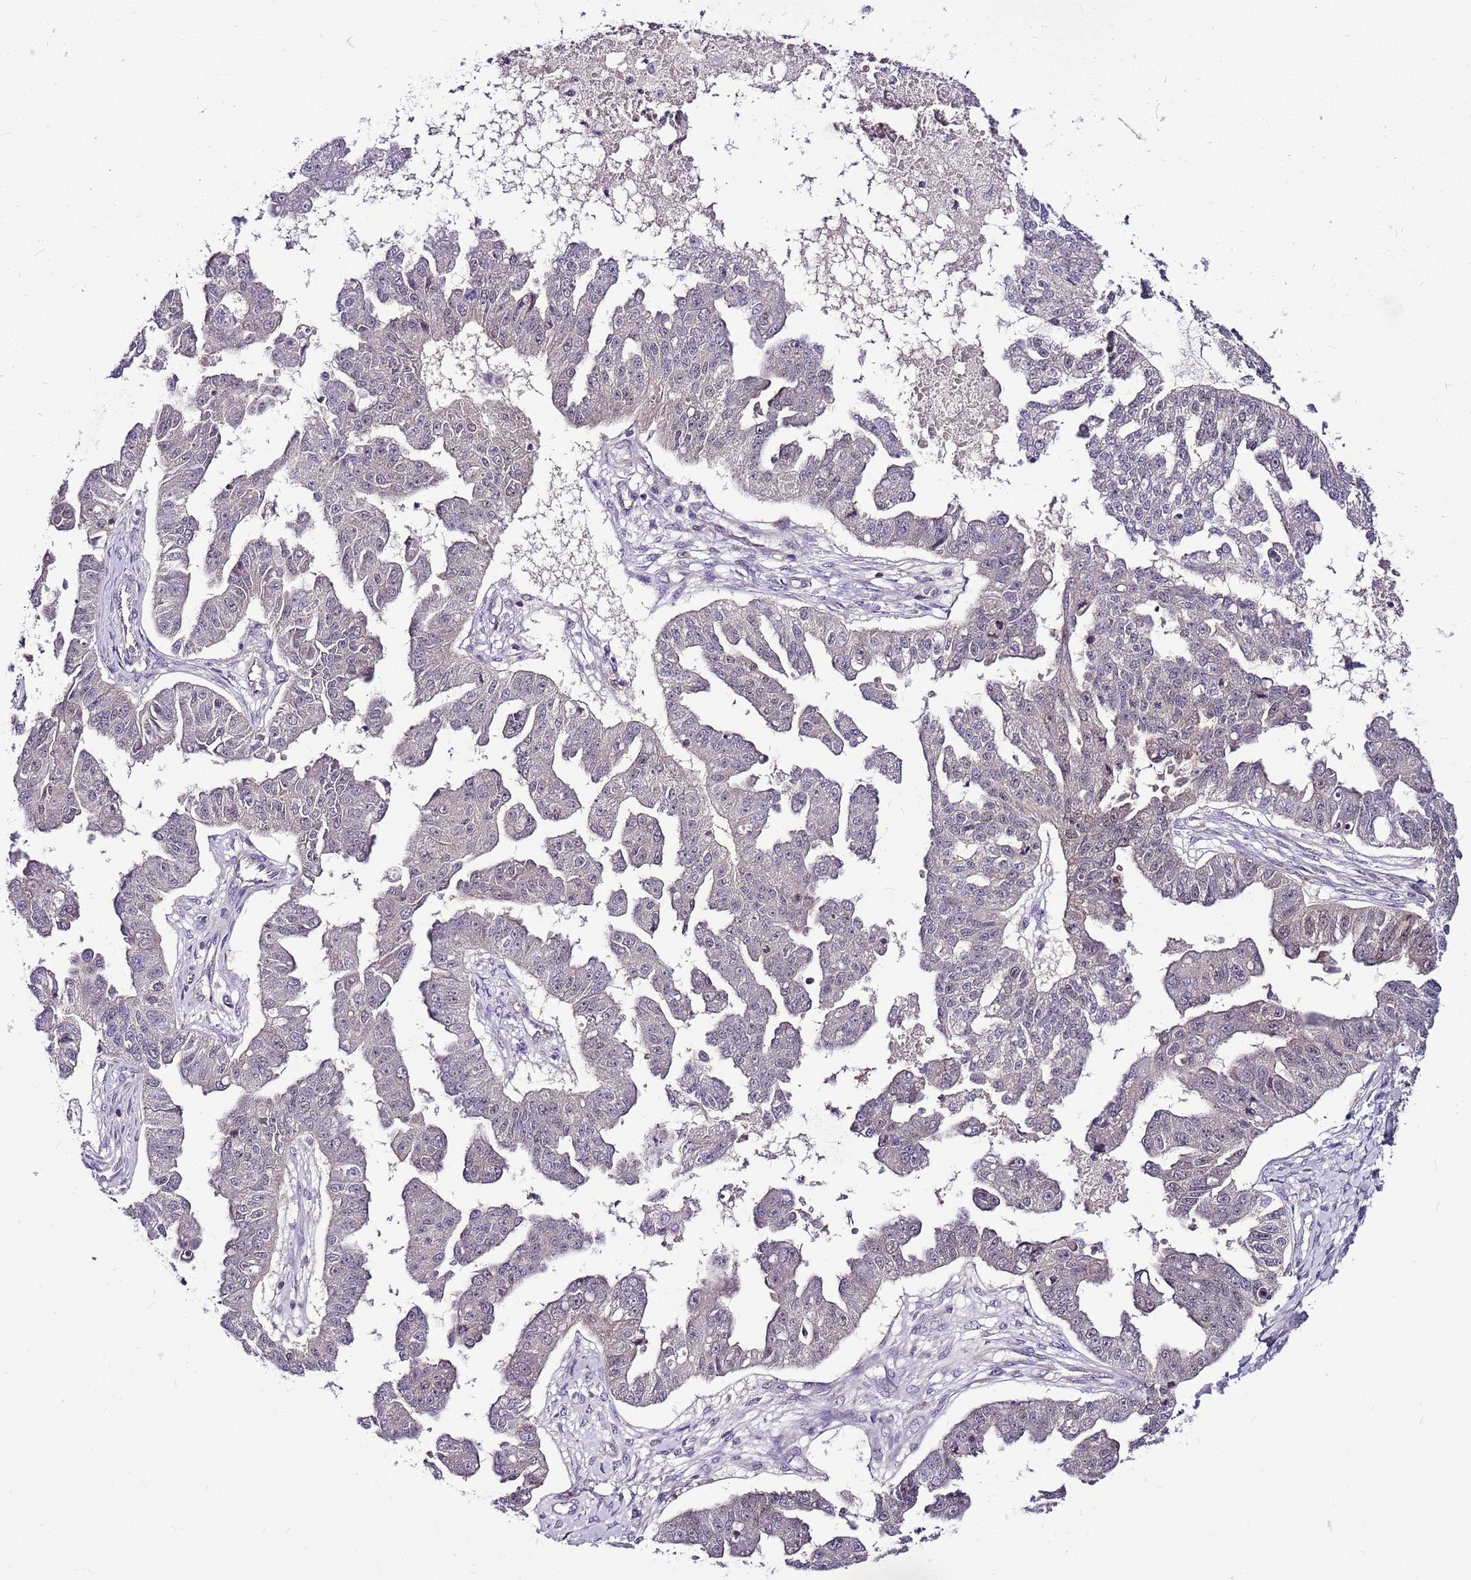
{"staining": {"intensity": "negative", "quantity": "none", "location": "none"}, "tissue": "ovarian cancer", "cell_type": "Tumor cells", "image_type": "cancer", "snomed": [{"axis": "morphology", "description": "Cystadenocarcinoma, serous, NOS"}, {"axis": "topography", "description": "Ovary"}], "caption": "An image of ovarian cancer stained for a protein reveals no brown staining in tumor cells. (Stains: DAB immunohistochemistry (IHC) with hematoxylin counter stain, Microscopy: brightfield microscopy at high magnification).", "gene": "POLE3", "patient": {"sex": "female", "age": 58}}